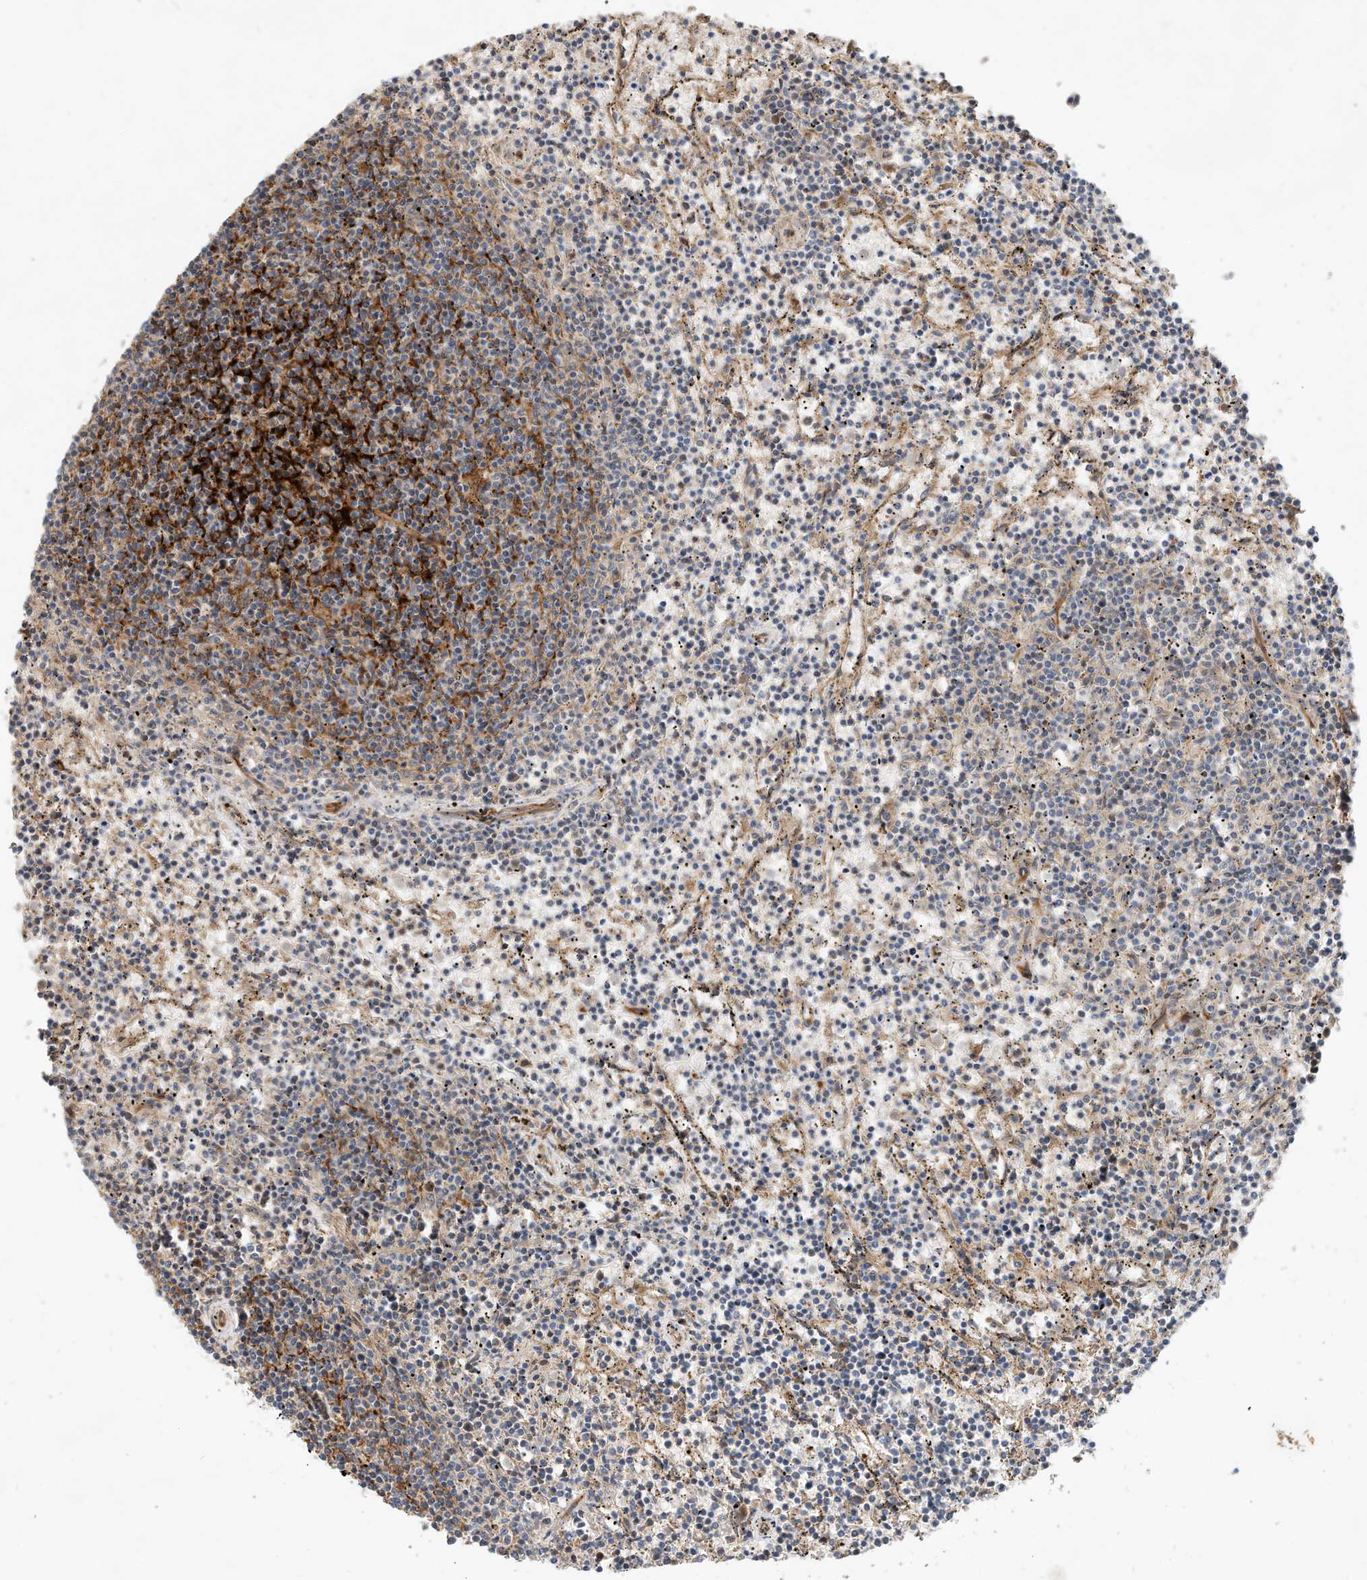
{"staining": {"intensity": "moderate", "quantity": "<25%", "location": "cytoplasmic/membranous"}, "tissue": "lymphoma", "cell_type": "Tumor cells", "image_type": "cancer", "snomed": [{"axis": "morphology", "description": "Malignant lymphoma, non-Hodgkin's type, Low grade"}, {"axis": "topography", "description": "Spleen"}], "caption": "Lymphoma stained with a brown dye reveals moderate cytoplasmic/membranous positive positivity in approximately <25% of tumor cells.", "gene": "CPAMD8", "patient": {"sex": "female", "age": 50}}